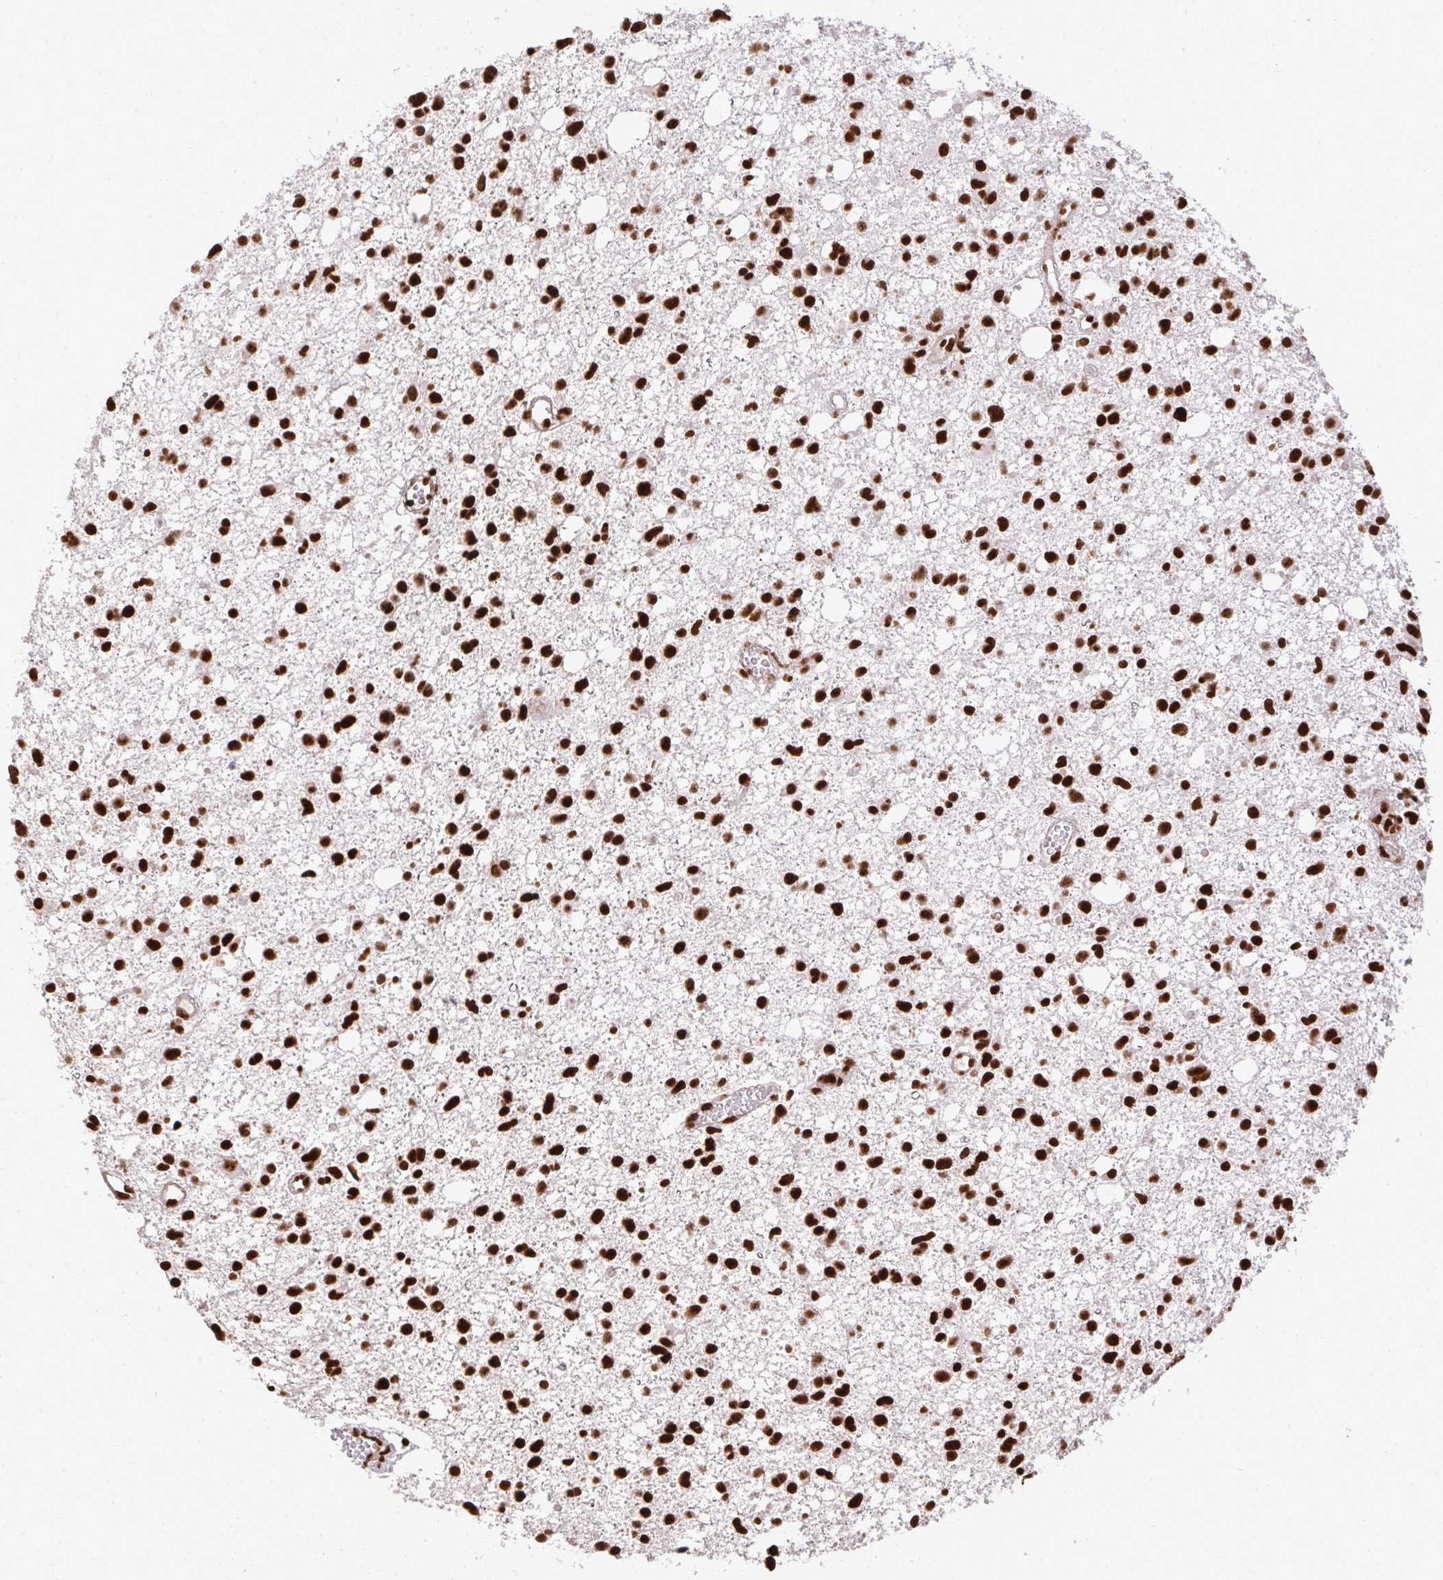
{"staining": {"intensity": "strong", "quantity": ">75%", "location": "nuclear"}, "tissue": "glioma", "cell_type": "Tumor cells", "image_type": "cancer", "snomed": [{"axis": "morphology", "description": "Glioma, malignant, High grade"}, {"axis": "topography", "description": "Brain"}], "caption": "IHC image of neoplastic tissue: human malignant high-grade glioma stained using IHC demonstrates high levels of strong protein expression localized specifically in the nuclear of tumor cells, appearing as a nuclear brown color.", "gene": "U2AF1", "patient": {"sex": "male", "age": 23}}